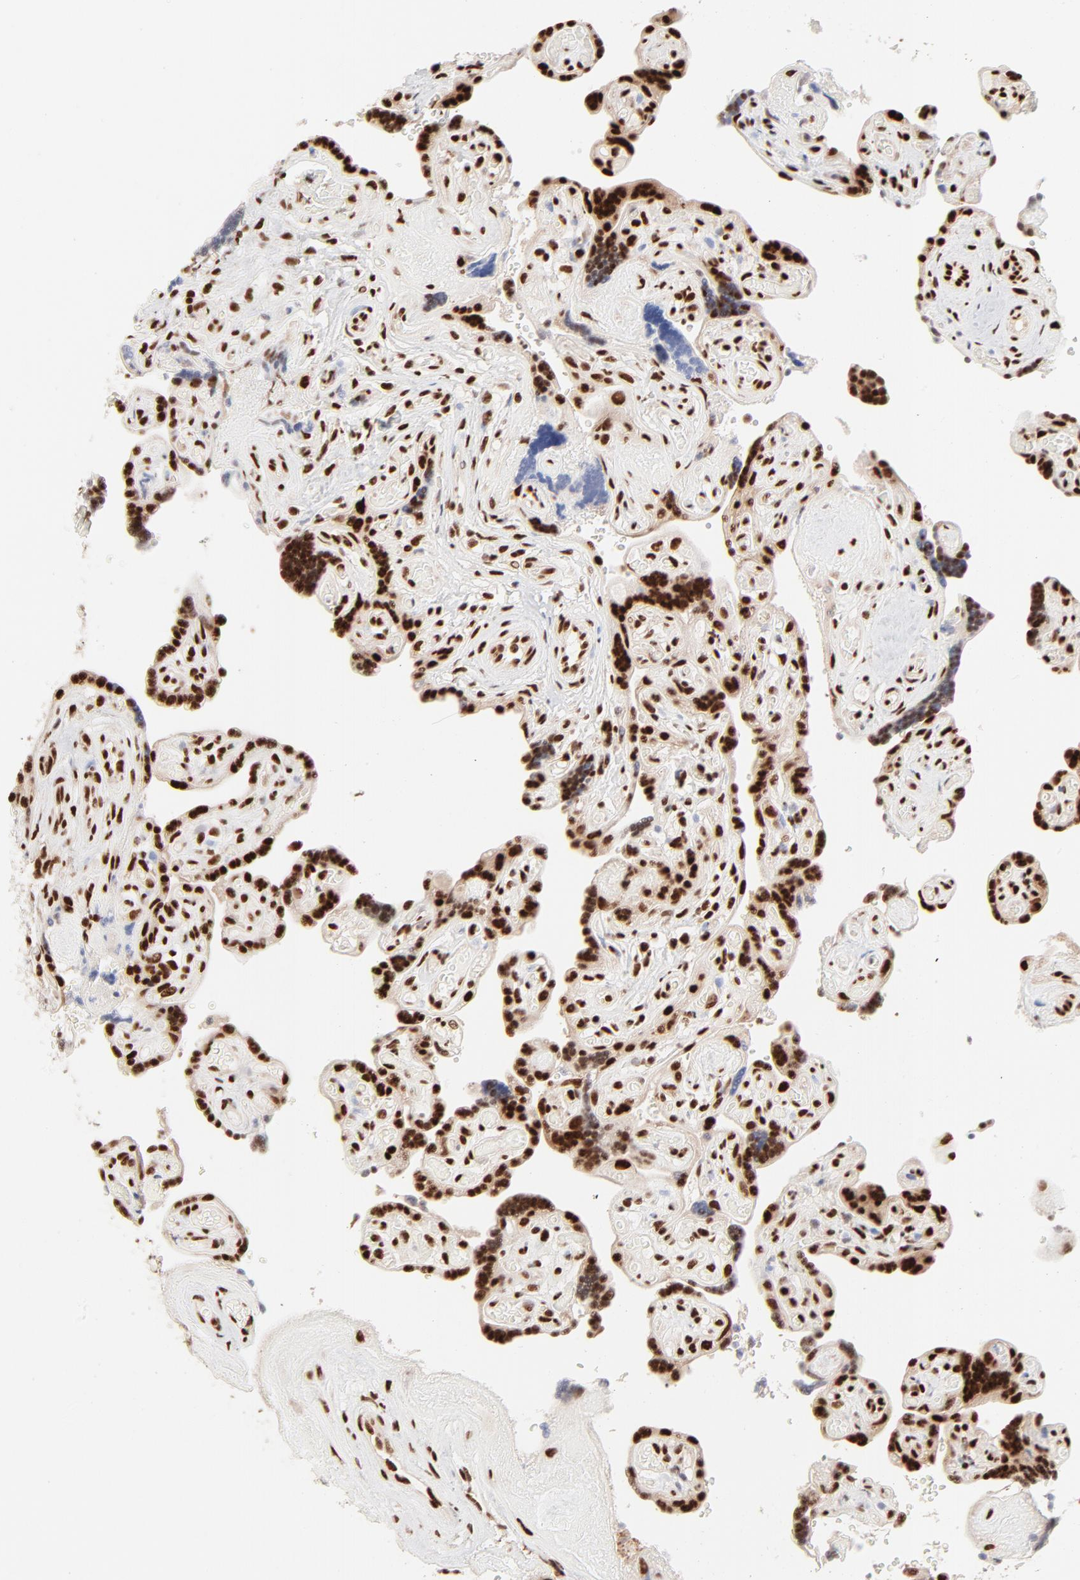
{"staining": {"intensity": "strong", "quantity": ">75%", "location": "nuclear"}, "tissue": "placenta", "cell_type": "Decidual cells", "image_type": "normal", "snomed": [{"axis": "morphology", "description": "Normal tissue, NOS"}, {"axis": "topography", "description": "Placenta"}], "caption": "This is a micrograph of immunohistochemistry (IHC) staining of benign placenta, which shows strong expression in the nuclear of decidual cells.", "gene": "TARDBP", "patient": {"sex": "female", "age": 30}}